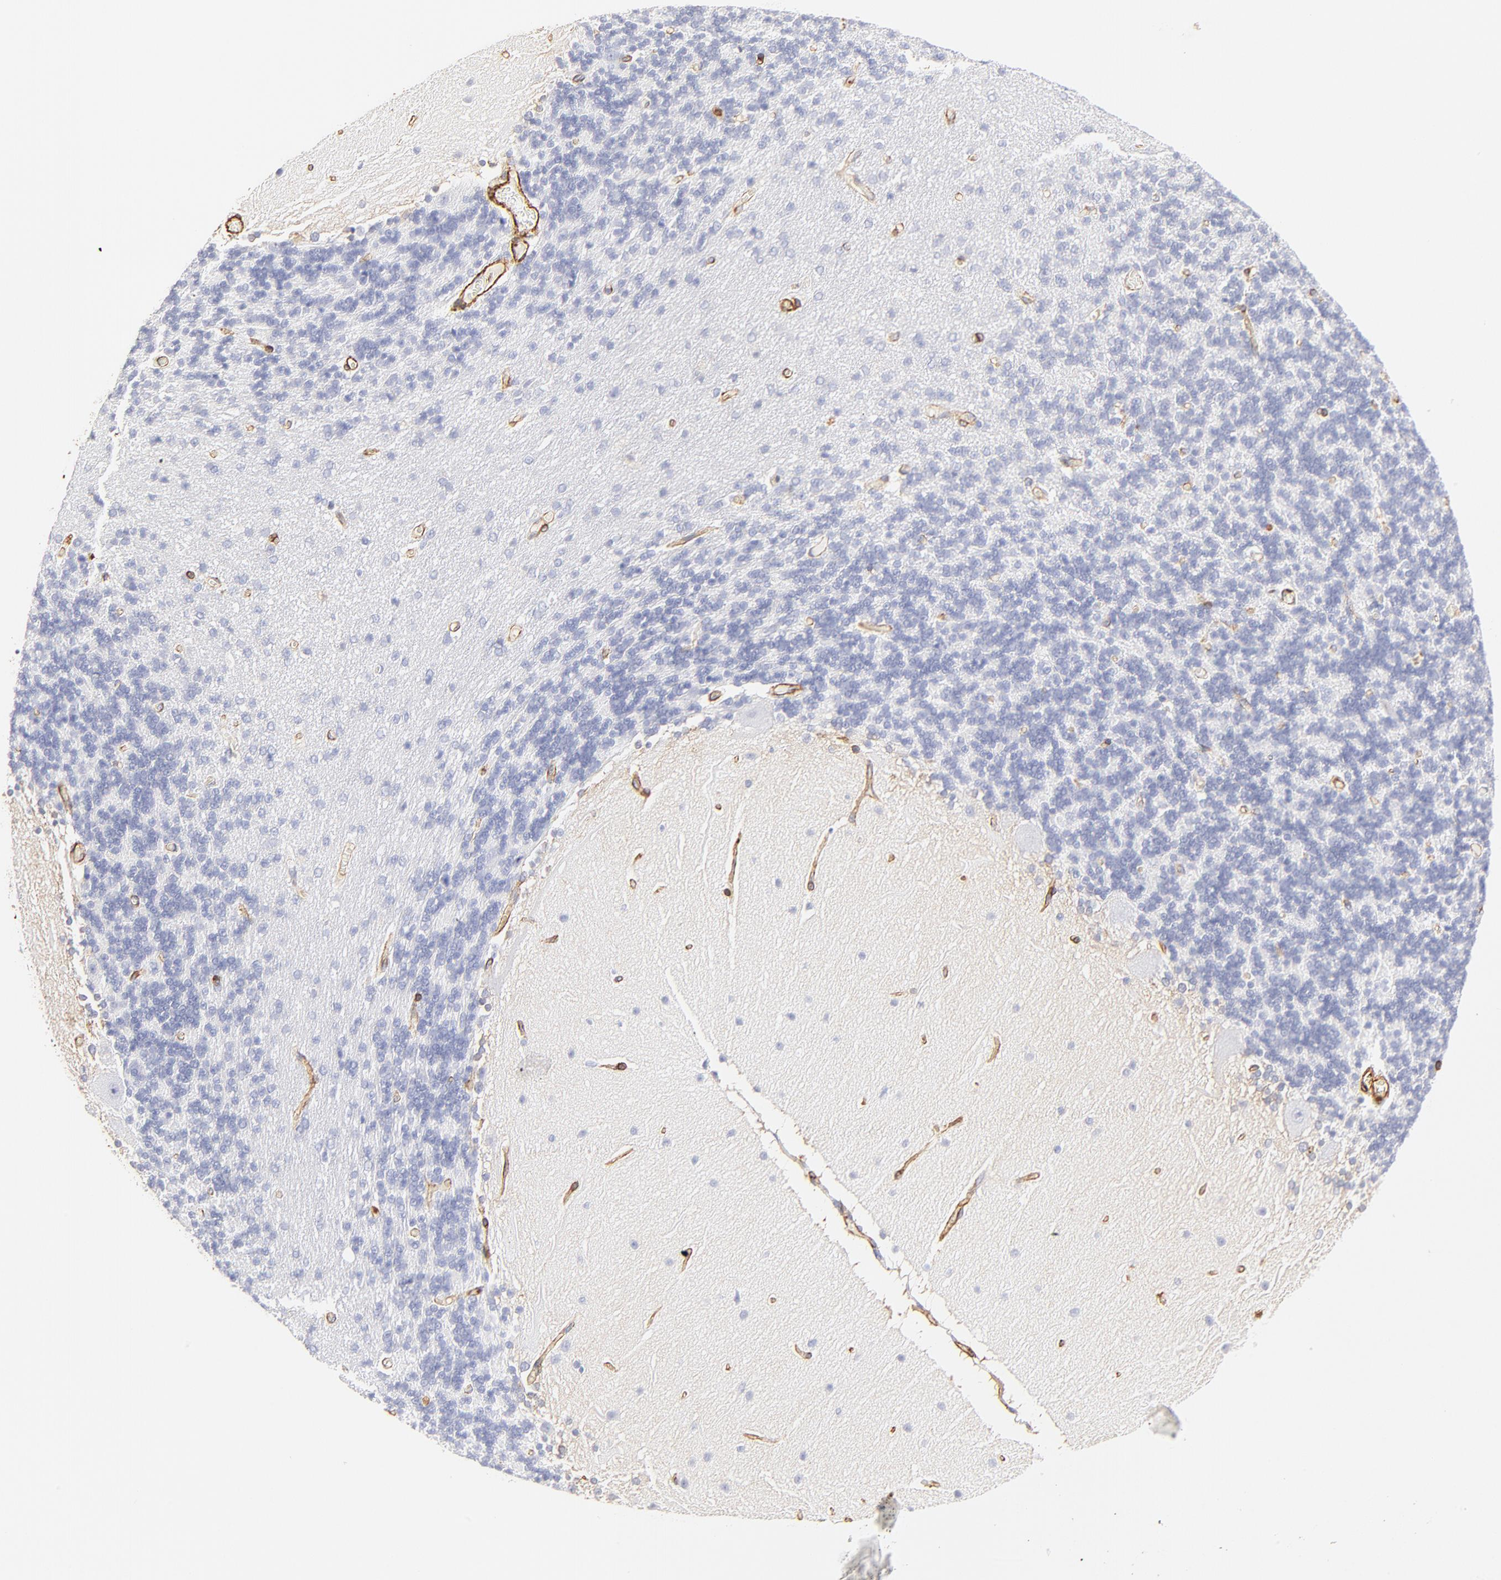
{"staining": {"intensity": "negative", "quantity": "none", "location": "none"}, "tissue": "cerebellum", "cell_type": "Cells in granular layer", "image_type": "normal", "snomed": [{"axis": "morphology", "description": "Normal tissue, NOS"}, {"axis": "topography", "description": "Cerebellum"}], "caption": "Immunohistochemistry (IHC) micrograph of benign cerebellum stained for a protein (brown), which demonstrates no expression in cells in granular layer. The staining was performed using DAB (3,3'-diaminobenzidine) to visualize the protein expression in brown, while the nuclei were stained in blue with hematoxylin (Magnification: 20x).", "gene": "FLNA", "patient": {"sex": "female", "age": 54}}